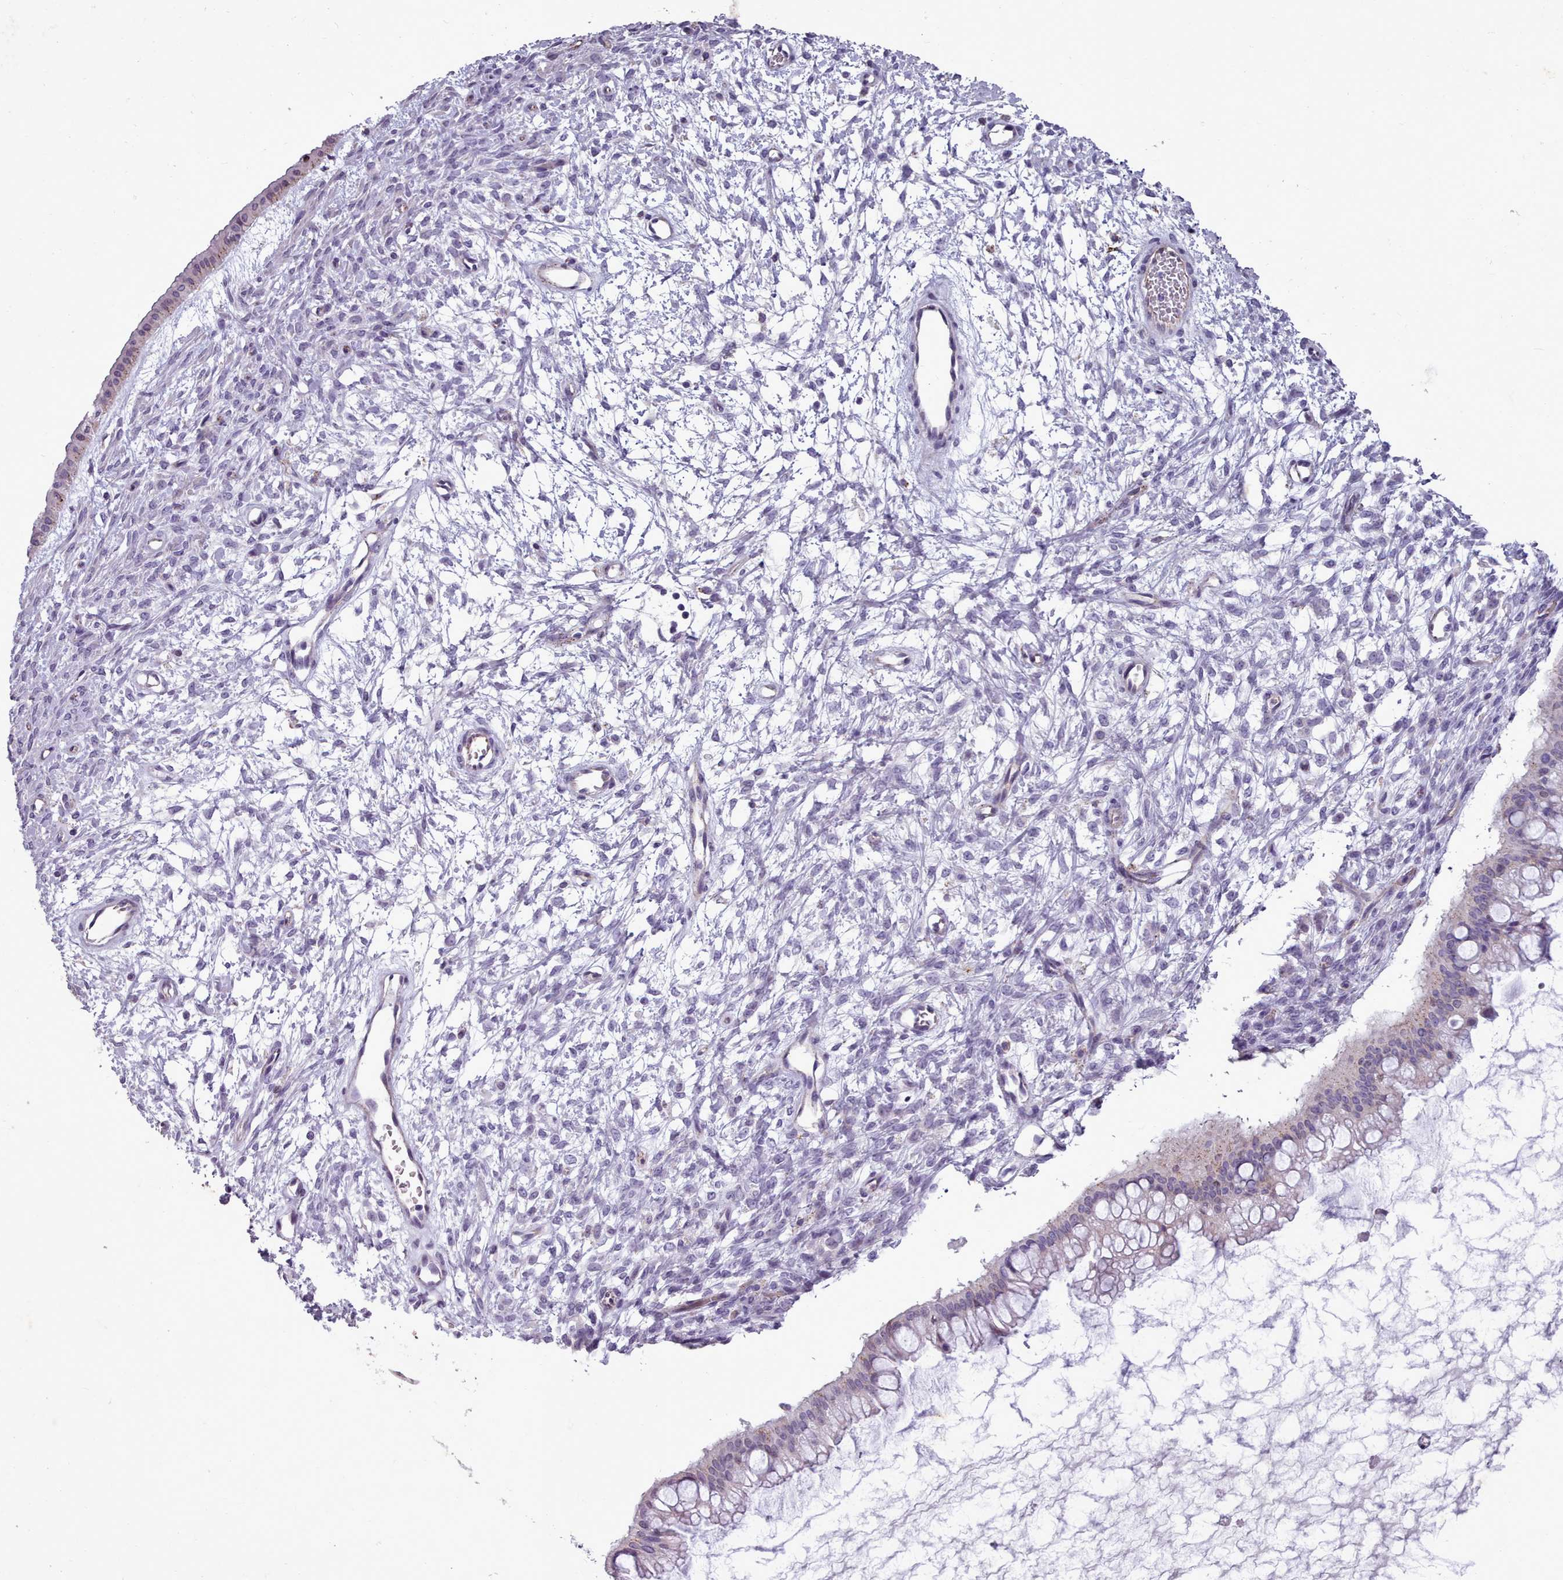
{"staining": {"intensity": "weak", "quantity": "<25%", "location": "cytoplasmic/membranous"}, "tissue": "ovarian cancer", "cell_type": "Tumor cells", "image_type": "cancer", "snomed": [{"axis": "morphology", "description": "Cystadenocarcinoma, mucinous, NOS"}, {"axis": "topography", "description": "Ovary"}], "caption": "Tumor cells show no significant expression in mucinous cystadenocarcinoma (ovarian).", "gene": "KCNT2", "patient": {"sex": "female", "age": 73}}